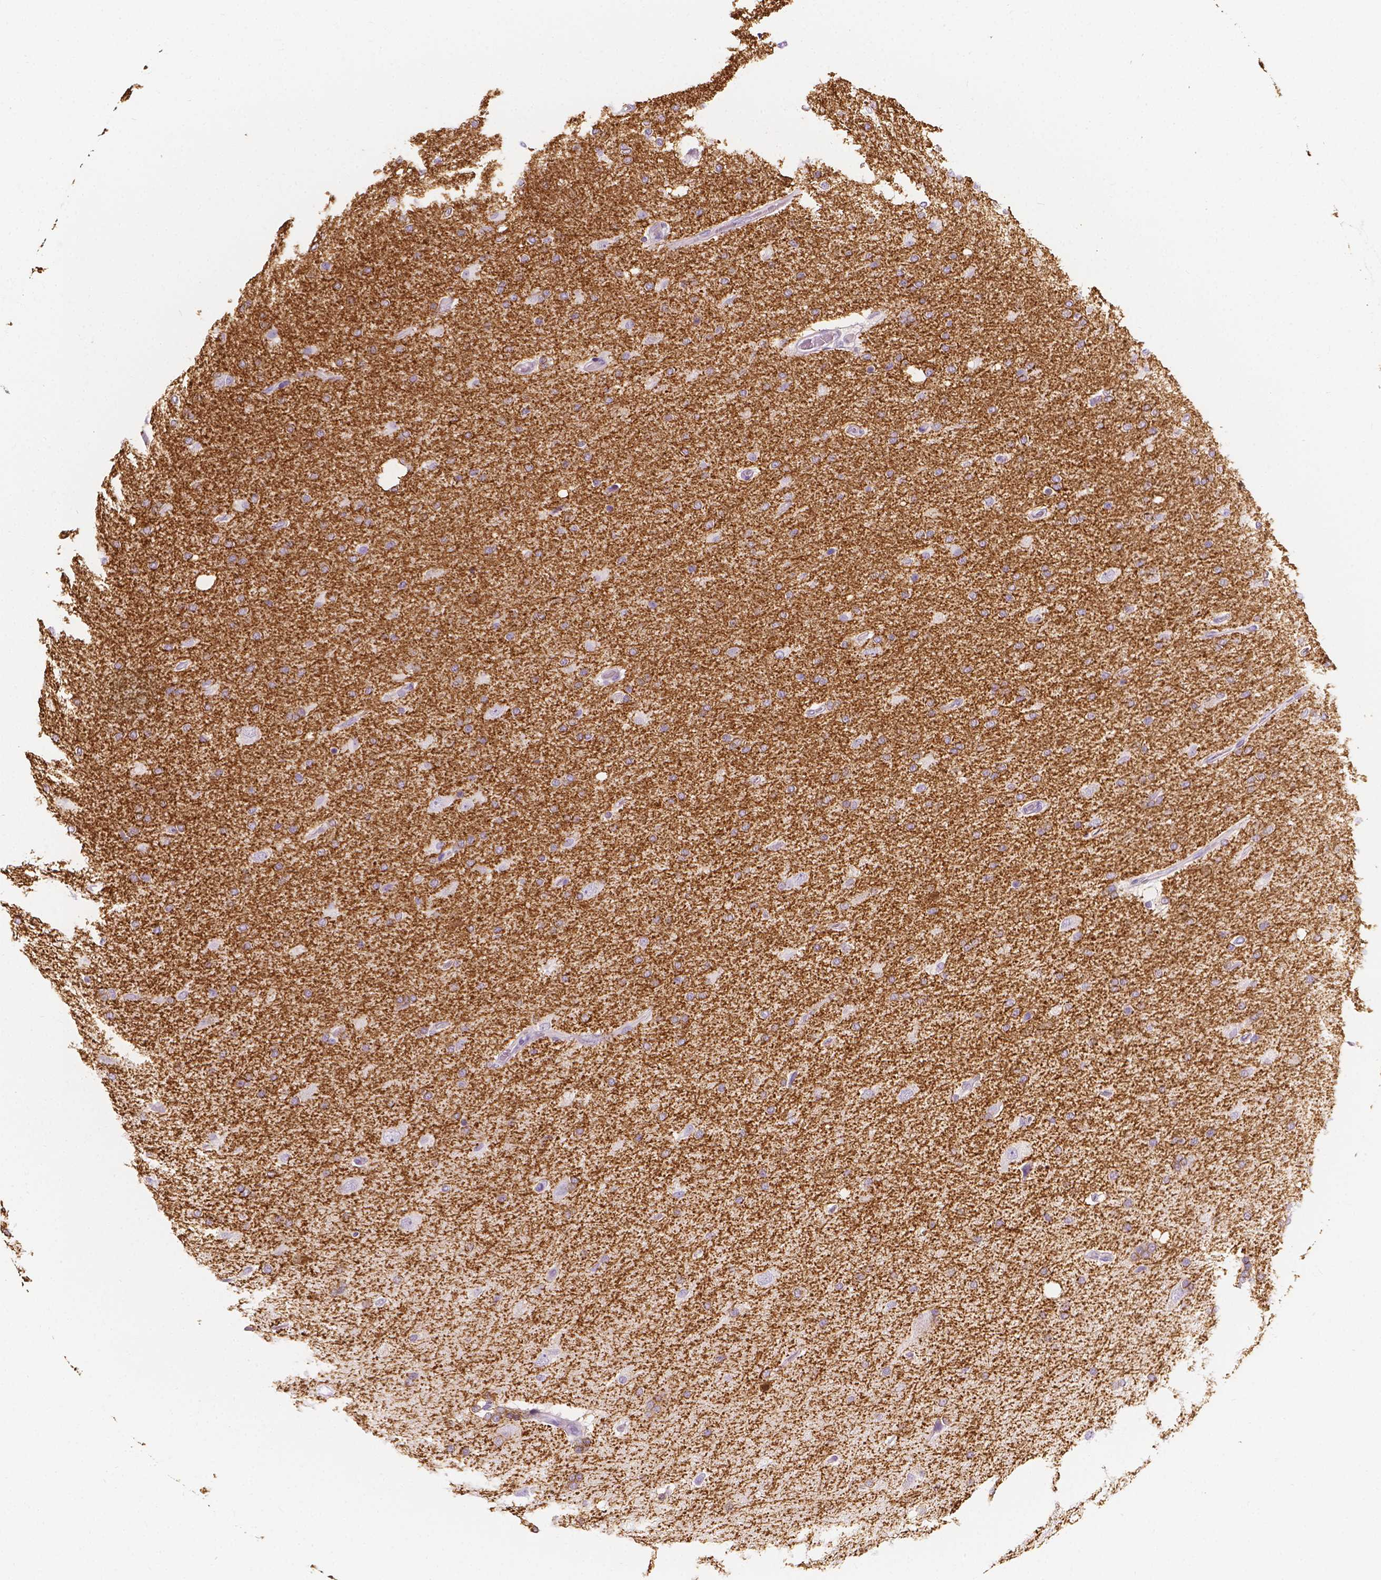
{"staining": {"intensity": "strong", "quantity": ">75%", "location": "cytoplasmic/membranous"}, "tissue": "glioma", "cell_type": "Tumor cells", "image_type": "cancer", "snomed": [{"axis": "morphology", "description": "Glioma, malignant, High grade"}, {"axis": "topography", "description": "Cerebral cortex"}], "caption": "Immunohistochemical staining of human glioma exhibits high levels of strong cytoplasmic/membranous staining in approximately >75% of tumor cells. (brown staining indicates protein expression, while blue staining denotes nuclei).", "gene": "SIRT2", "patient": {"sex": "male", "age": 70}}